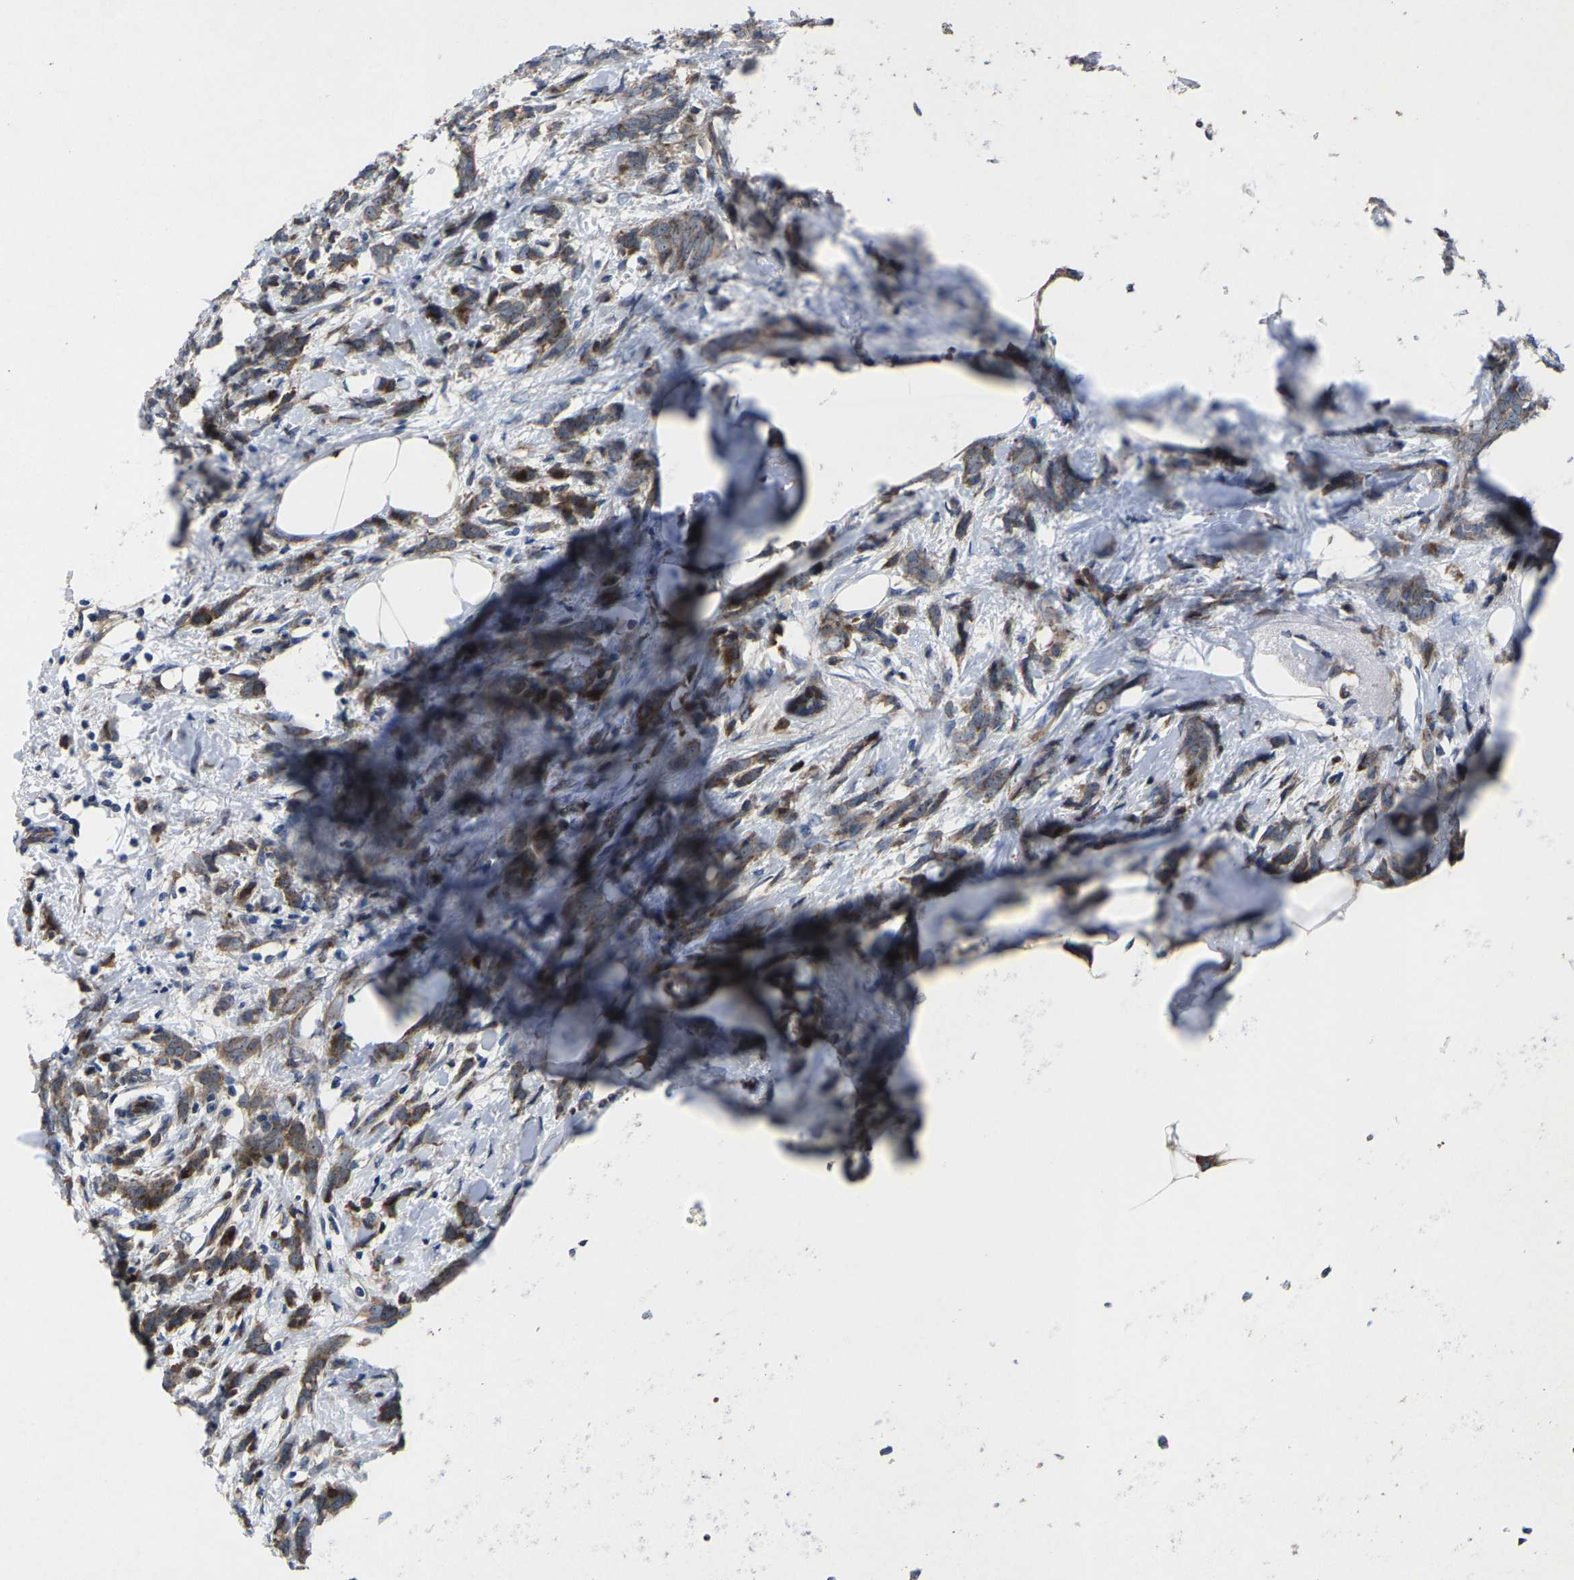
{"staining": {"intensity": "moderate", "quantity": ">75%", "location": "cytoplasmic/membranous"}, "tissue": "breast cancer", "cell_type": "Tumor cells", "image_type": "cancer", "snomed": [{"axis": "morphology", "description": "Lobular carcinoma, in situ"}, {"axis": "morphology", "description": "Lobular carcinoma"}, {"axis": "topography", "description": "Breast"}], "caption": "This is a photomicrograph of IHC staining of breast lobular carcinoma in situ, which shows moderate positivity in the cytoplasmic/membranous of tumor cells.", "gene": "HAUS6", "patient": {"sex": "female", "age": 41}}